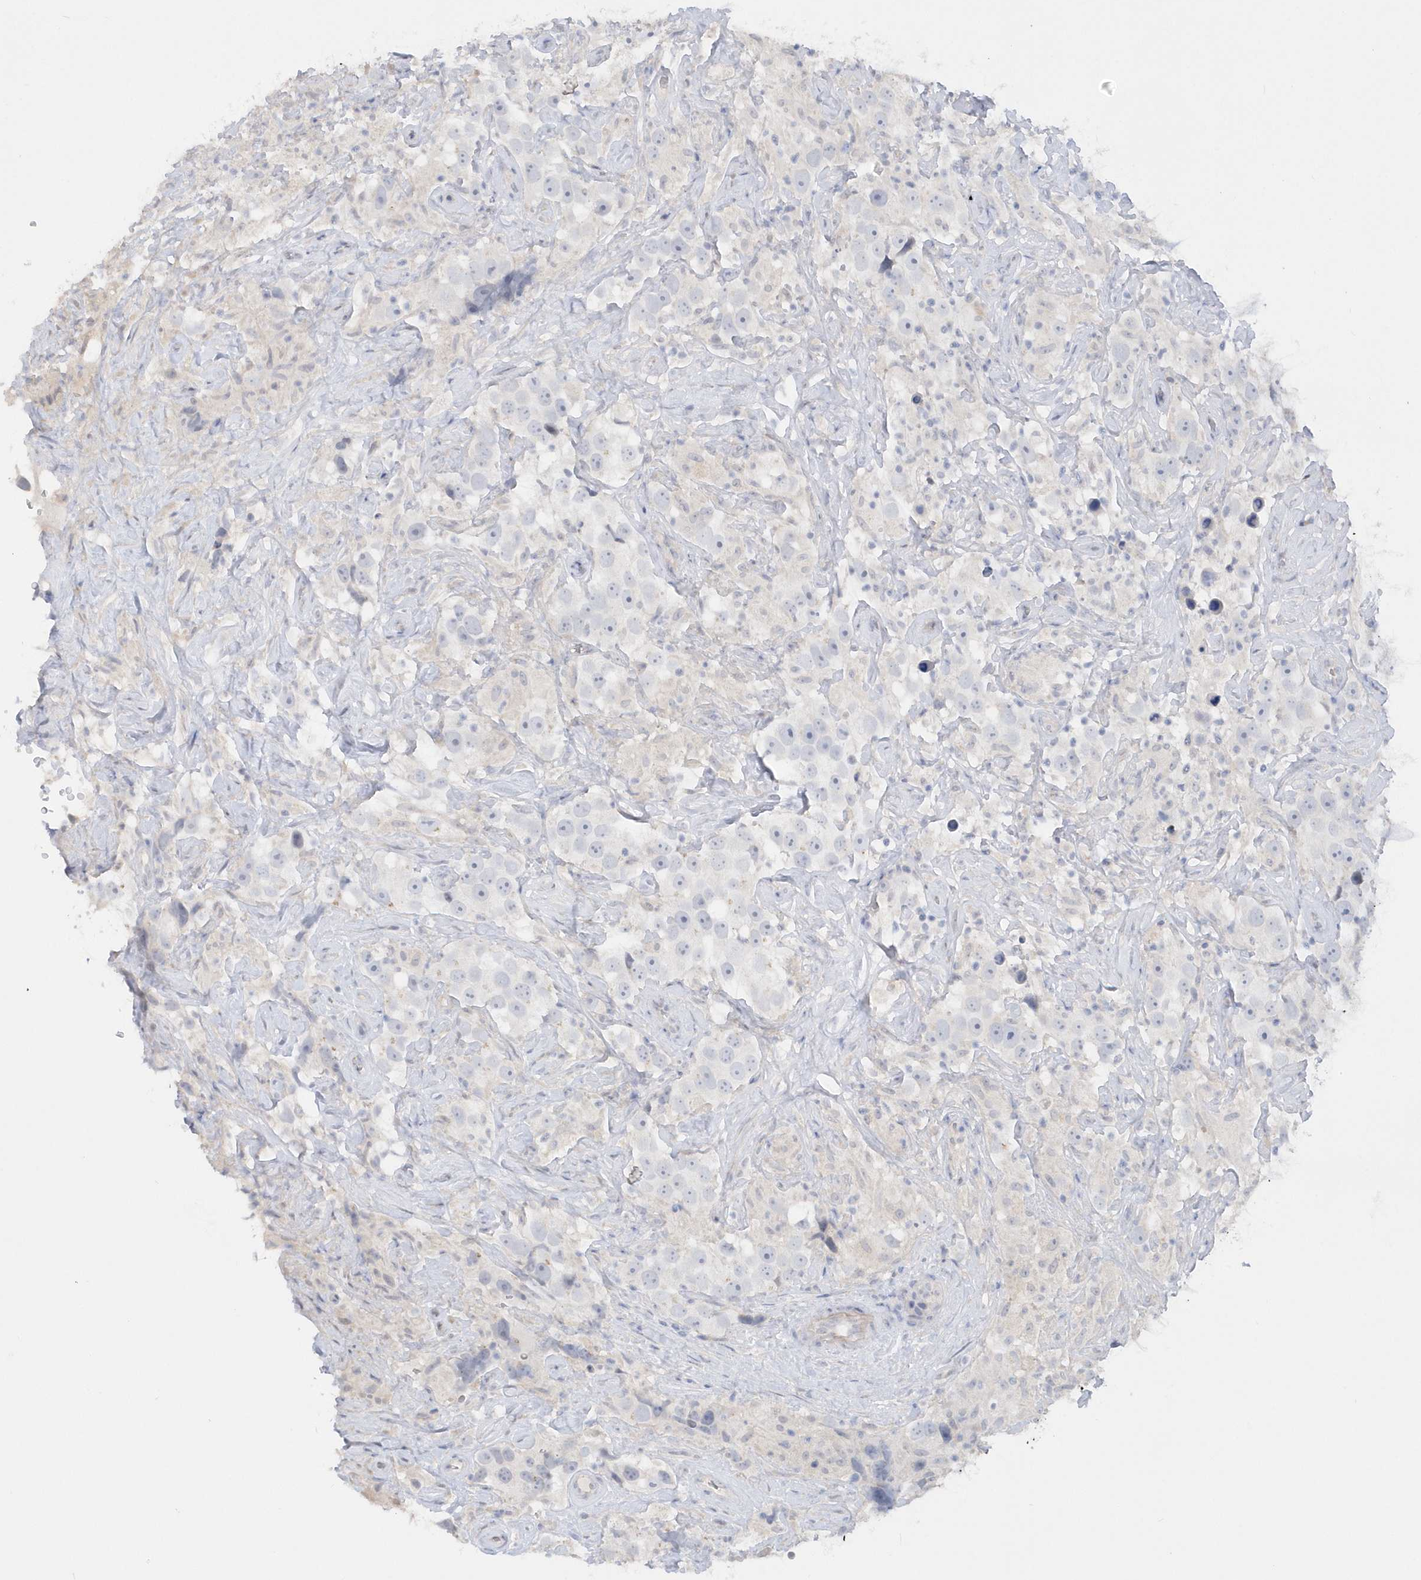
{"staining": {"intensity": "negative", "quantity": "none", "location": "none"}, "tissue": "testis cancer", "cell_type": "Tumor cells", "image_type": "cancer", "snomed": [{"axis": "morphology", "description": "Seminoma, NOS"}, {"axis": "topography", "description": "Testis"}], "caption": "Immunohistochemistry image of neoplastic tissue: testis seminoma stained with DAB displays no significant protein staining in tumor cells. The staining is performed using DAB brown chromogen with nuclei counter-stained in using hematoxylin.", "gene": "RPE", "patient": {"sex": "male", "age": 49}}